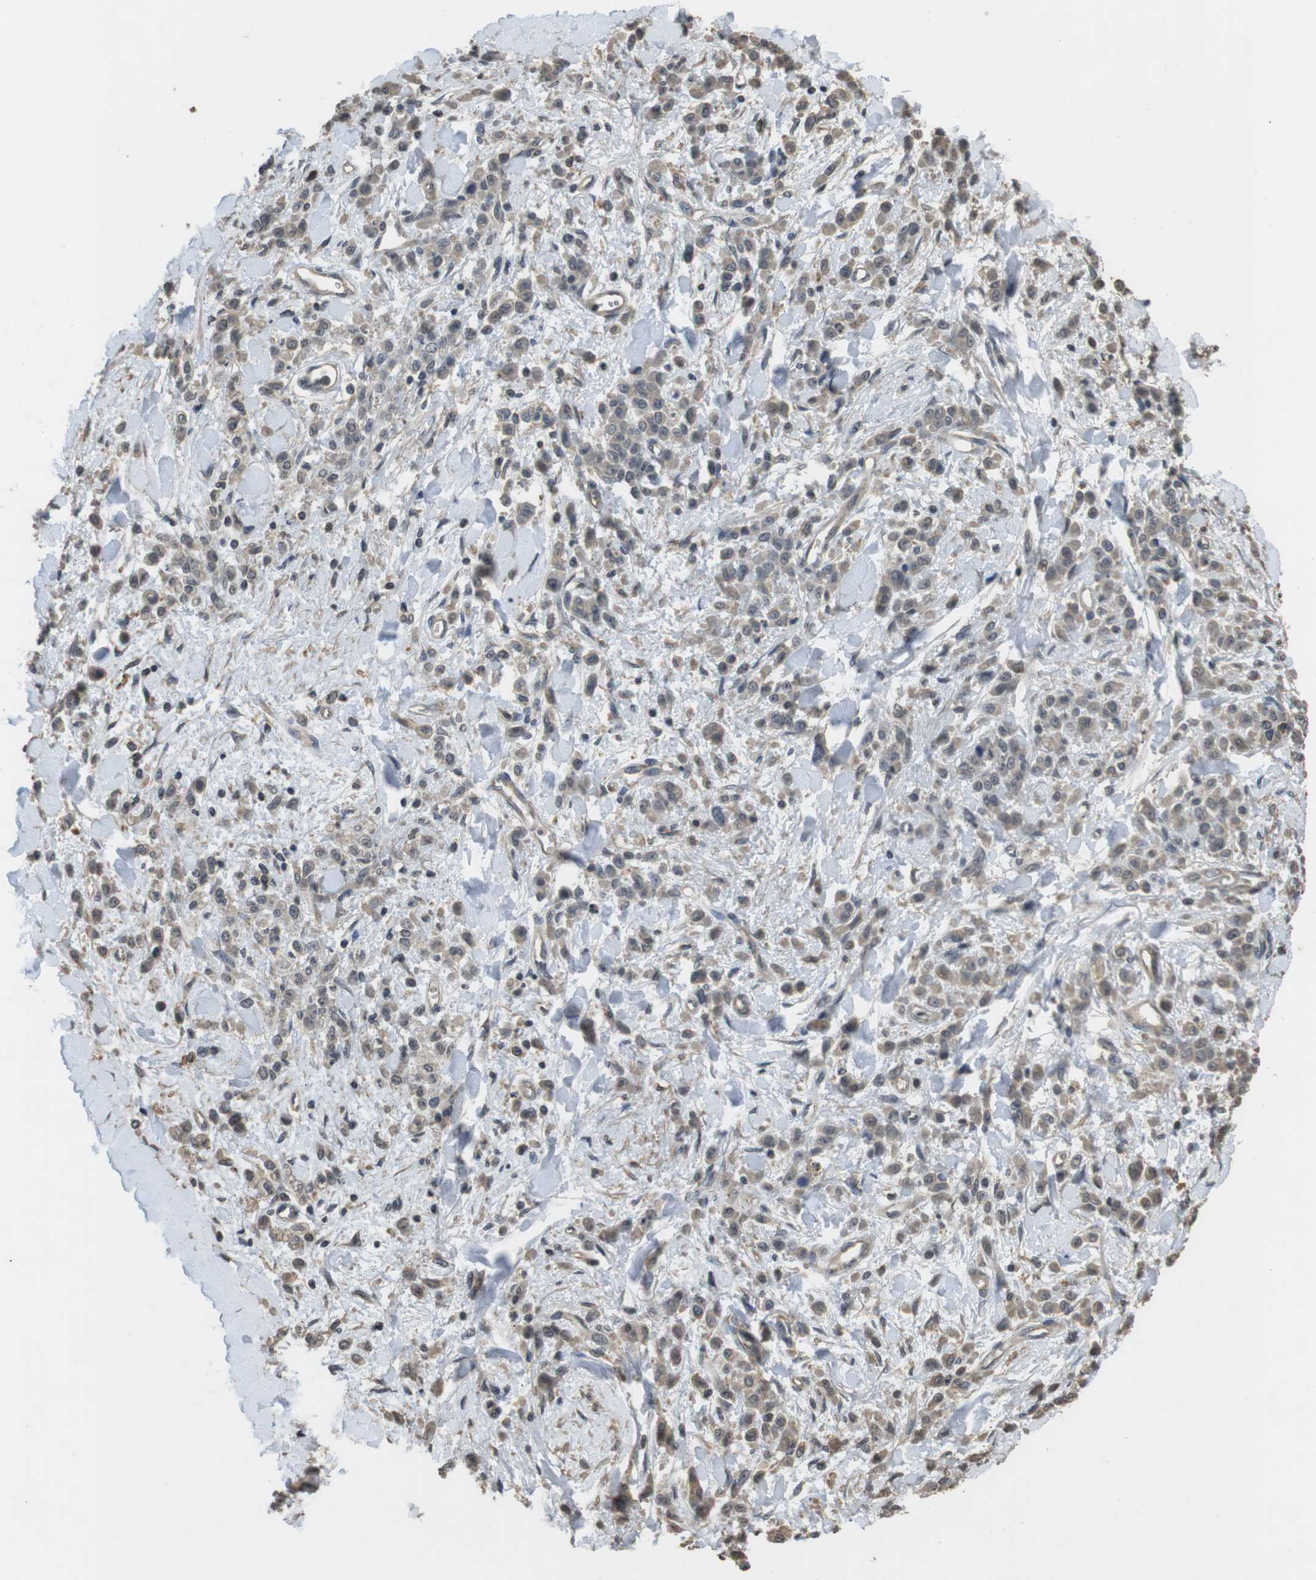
{"staining": {"intensity": "weak", "quantity": ">75%", "location": "cytoplasmic/membranous"}, "tissue": "stomach cancer", "cell_type": "Tumor cells", "image_type": "cancer", "snomed": [{"axis": "morphology", "description": "Normal tissue, NOS"}, {"axis": "morphology", "description": "Adenocarcinoma, NOS"}, {"axis": "topography", "description": "Stomach"}], "caption": "IHC (DAB (3,3'-diaminobenzidine)) staining of human stomach adenocarcinoma displays weak cytoplasmic/membranous protein positivity in about >75% of tumor cells.", "gene": "FZD10", "patient": {"sex": "male", "age": 82}}